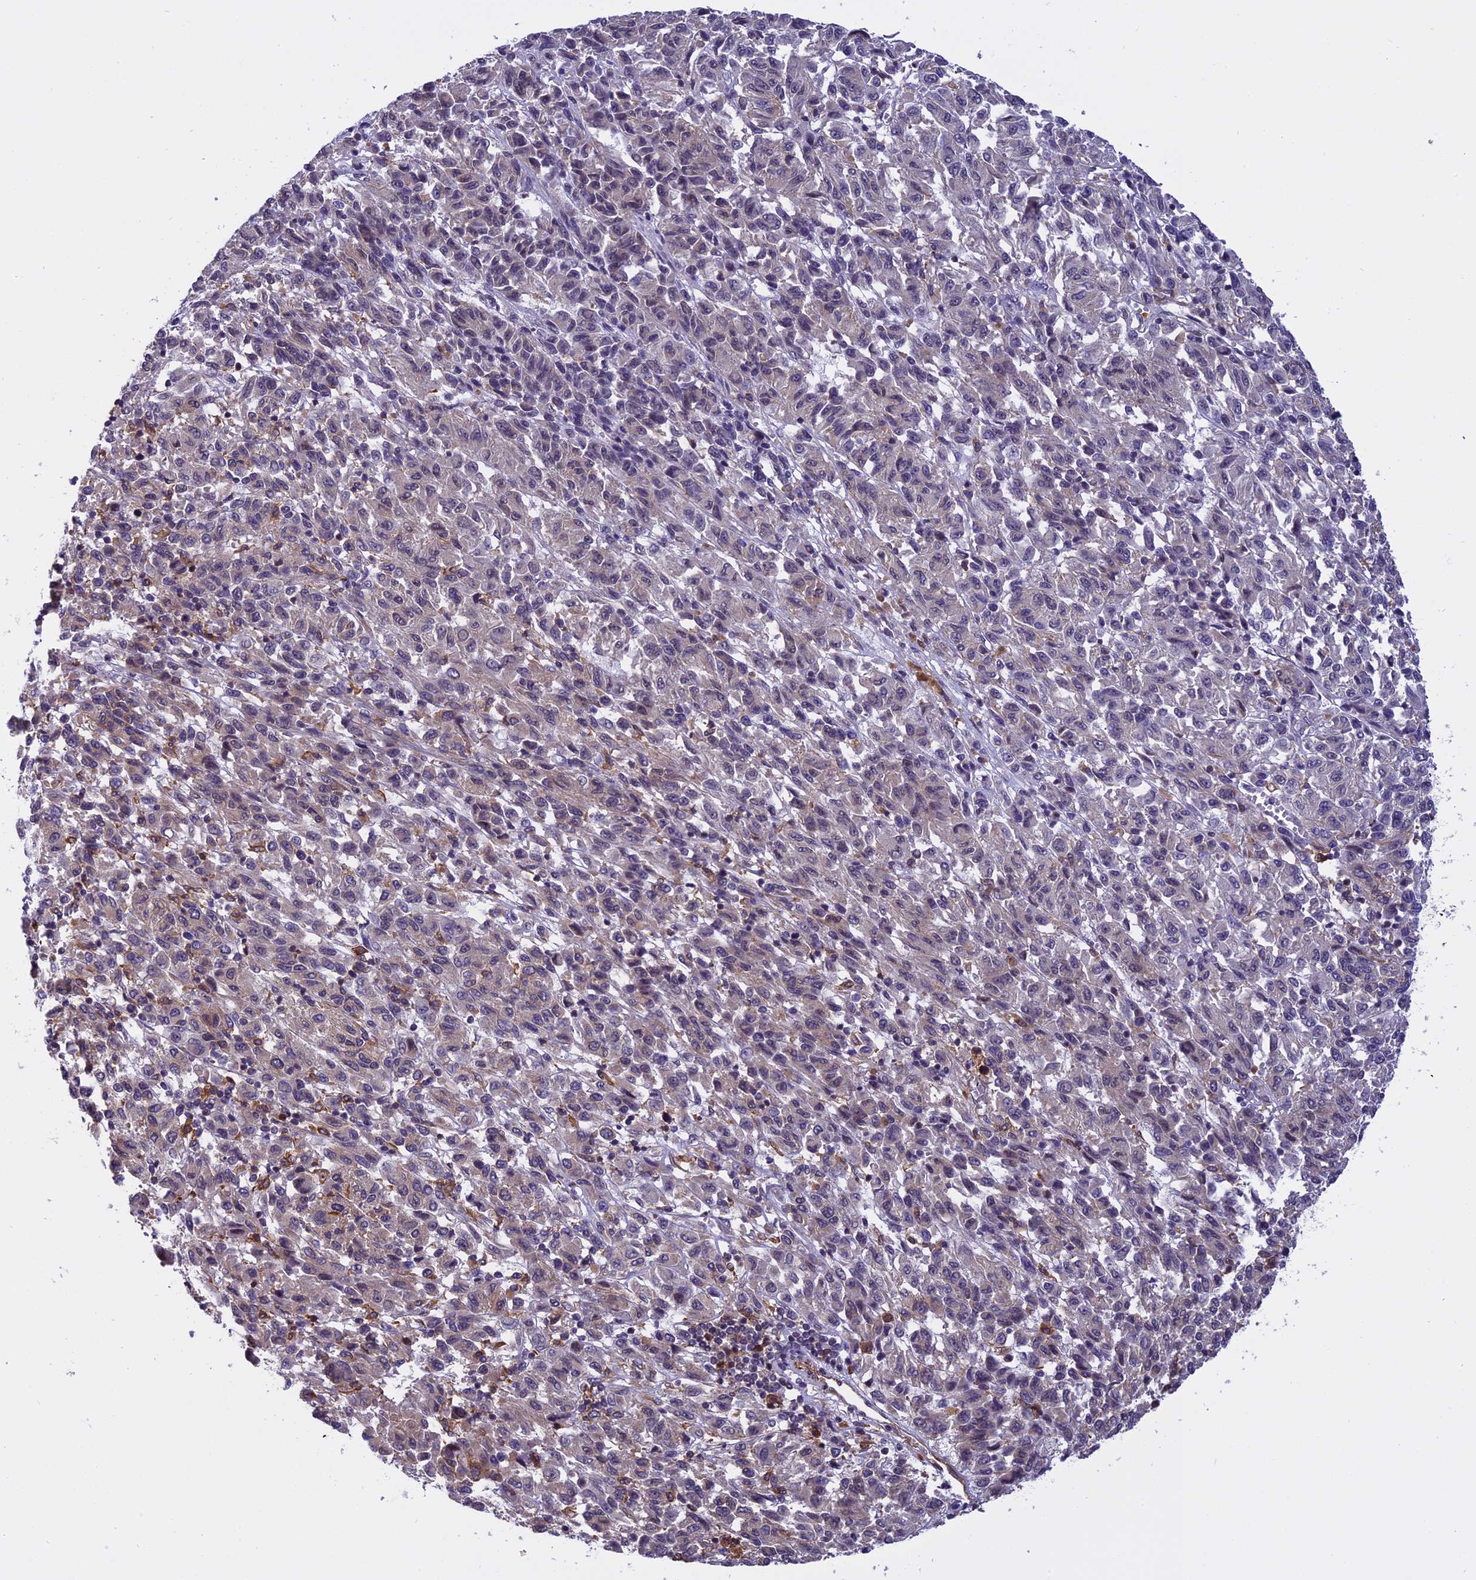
{"staining": {"intensity": "negative", "quantity": "none", "location": "none"}, "tissue": "melanoma", "cell_type": "Tumor cells", "image_type": "cancer", "snomed": [{"axis": "morphology", "description": "Malignant melanoma, Metastatic site"}, {"axis": "topography", "description": "Lung"}], "caption": "Protein analysis of malignant melanoma (metastatic site) reveals no significant positivity in tumor cells.", "gene": "EHBP1L1", "patient": {"sex": "male", "age": 64}}